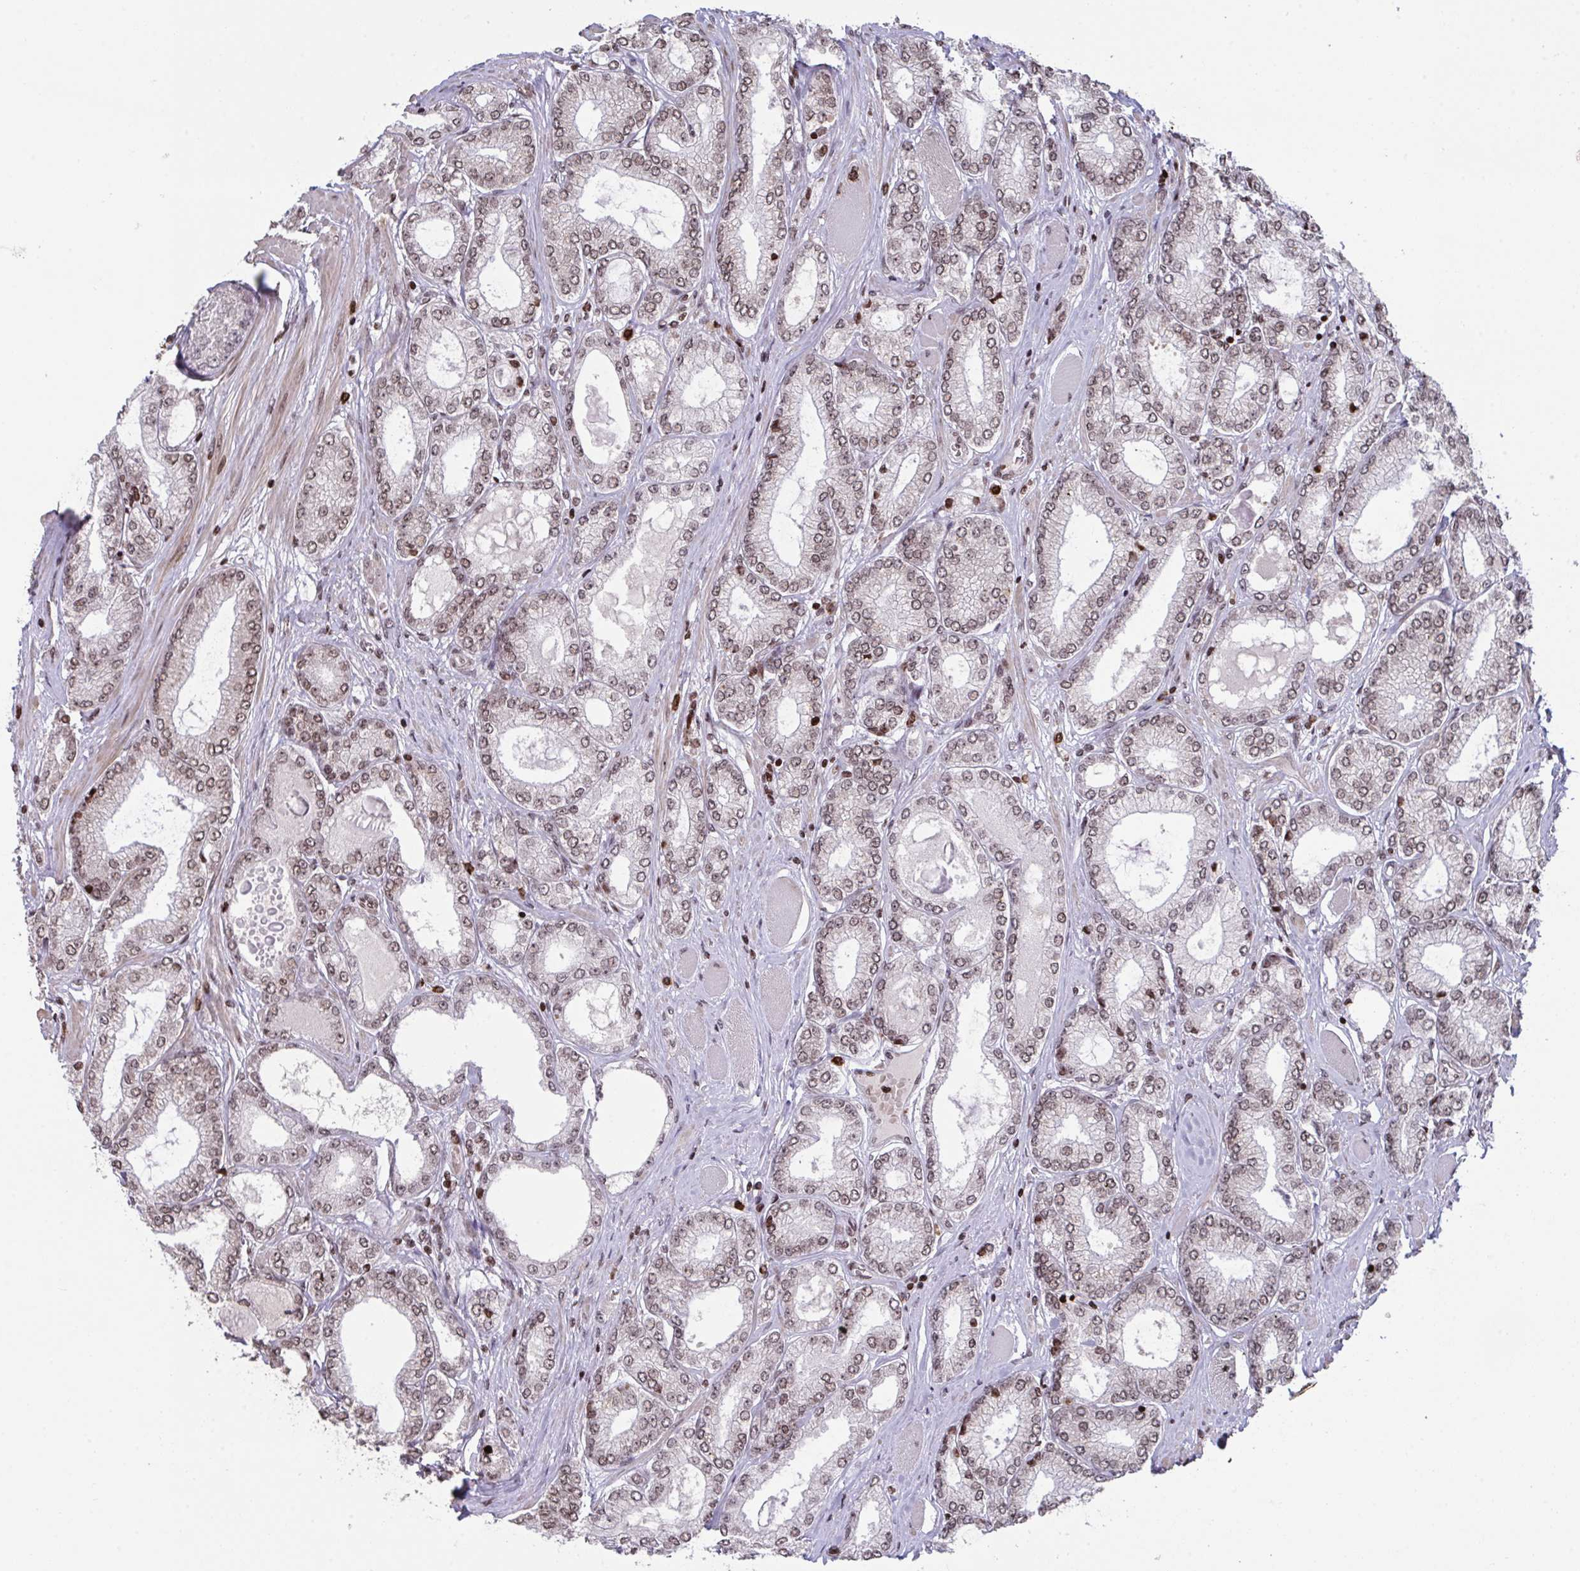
{"staining": {"intensity": "weak", "quantity": "25%-75%", "location": "nuclear"}, "tissue": "prostate cancer", "cell_type": "Tumor cells", "image_type": "cancer", "snomed": [{"axis": "morphology", "description": "Adenocarcinoma, High grade"}, {"axis": "topography", "description": "Prostate"}], "caption": "An IHC micrograph of tumor tissue is shown. Protein staining in brown highlights weak nuclear positivity in prostate cancer (high-grade adenocarcinoma) within tumor cells.", "gene": "NIP7", "patient": {"sex": "male", "age": 68}}